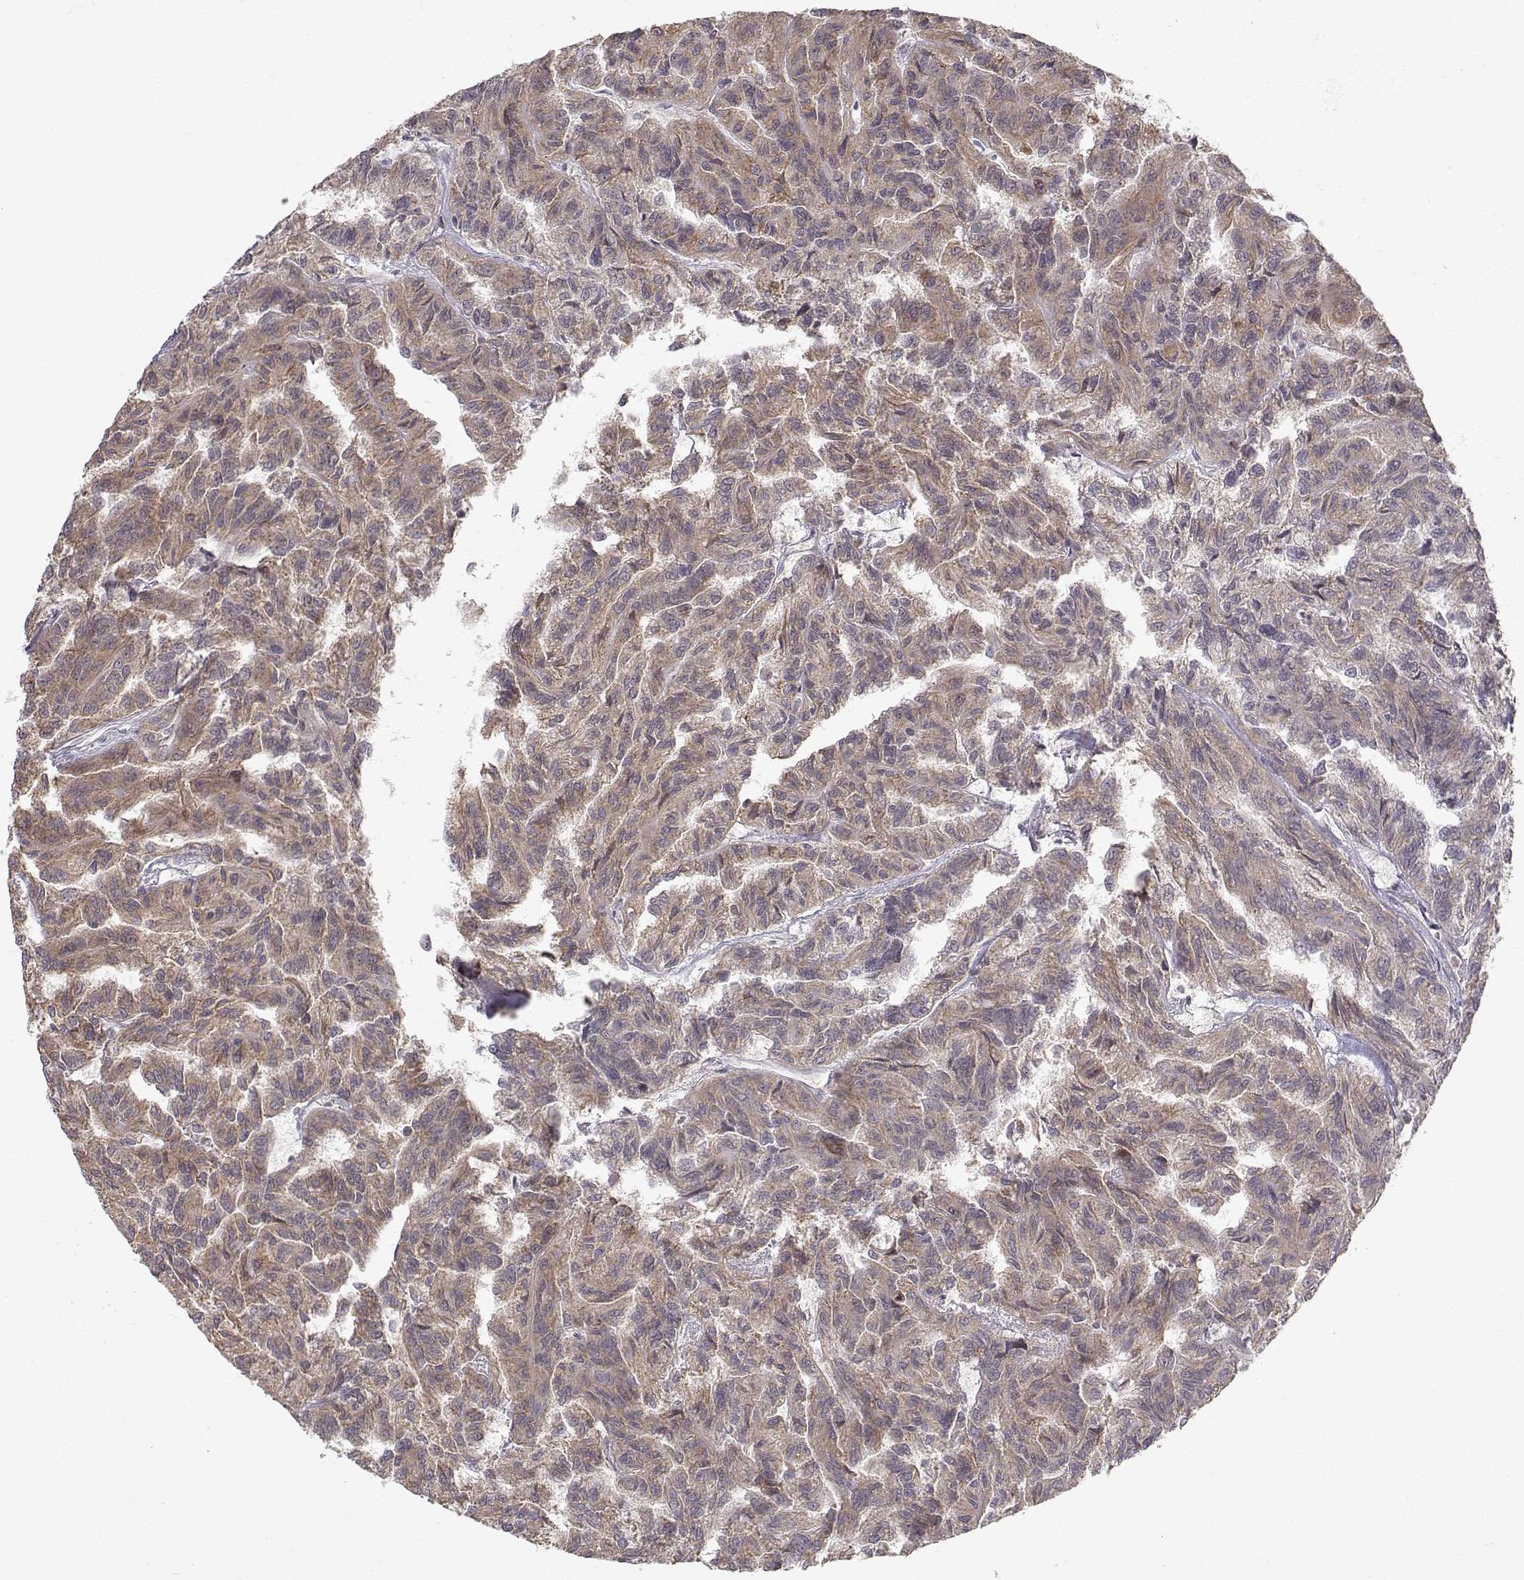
{"staining": {"intensity": "weak", "quantity": ">75%", "location": "cytoplasmic/membranous"}, "tissue": "renal cancer", "cell_type": "Tumor cells", "image_type": "cancer", "snomed": [{"axis": "morphology", "description": "Adenocarcinoma, NOS"}, {"axis": "topography", "description": "Kidney"}], "caption": "Tumor cells show low levels of weak cytoplasmic/membranous expression in about >75% of cells in human adenocarcinoma (renal).", "gene": "APC", "patient": {"sex": "male", "age": 79}}